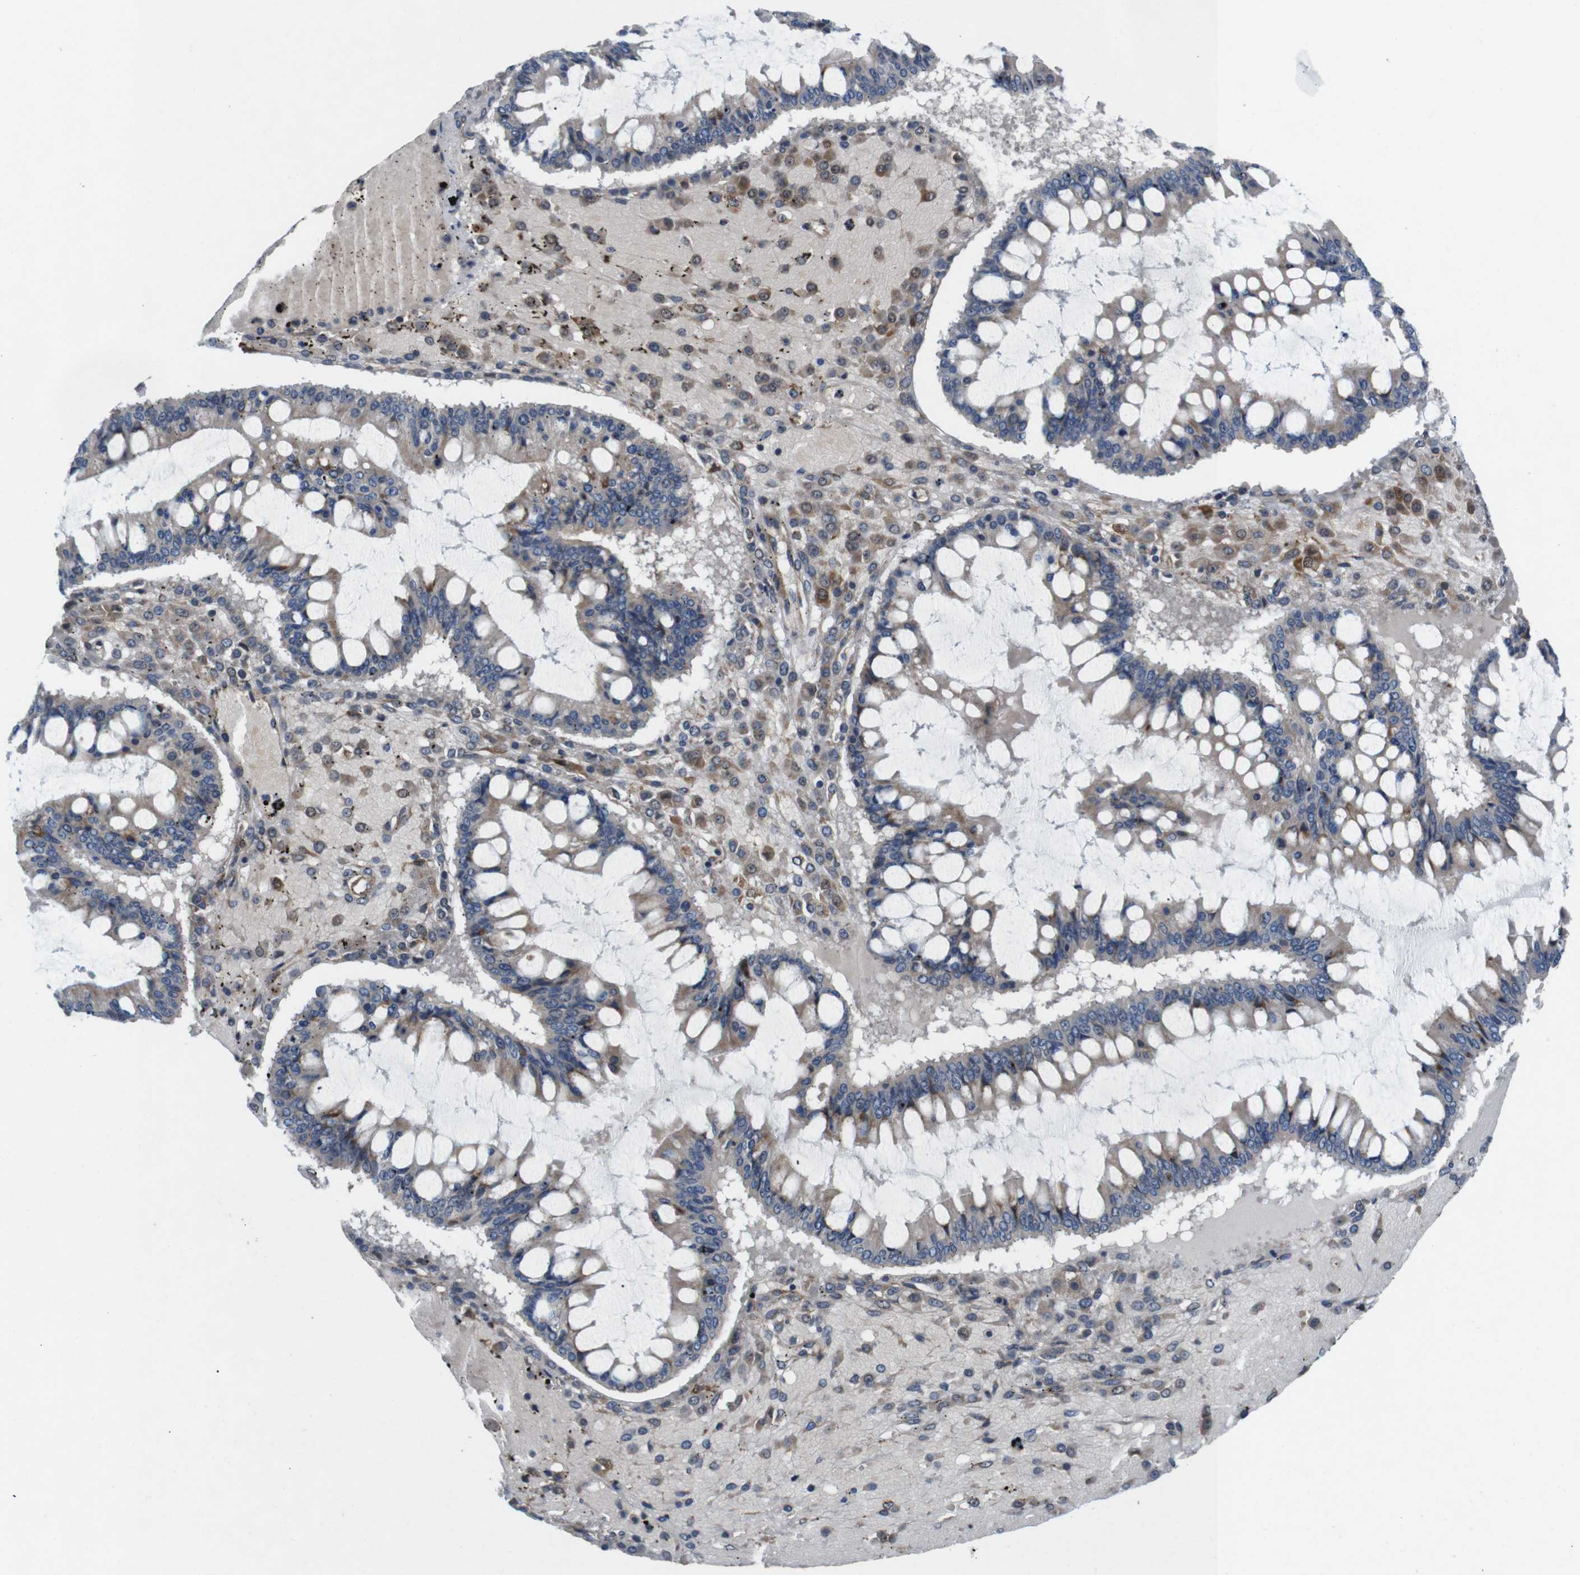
{"staining": {"intensity": "moderate", "quantity": "25%-75%", "location": "cytoplasmic/membranous"}, "tissue": "ovarian cancer", "cell_type": "Tumor cells", "image_type": "cancer", "snomed": [{"axis": "morphology", "description": "Cystadenocarcinoma, mucinous, NOS"}, {"axis": "topography", "description": "Ovary"}], "caption": "Moderate cytoplasmic/membranous protein expression is seen in approximately 25%-75% of tumor cells in ovarian cancer. Using DAB (3,3'-diaminobenzidine) (brown) and hematoxylin (blue) stains, captured at high magnification using brightfield microscopy.", "gene": "JAK1", "patient": {"sex": "female", "age": 73}}